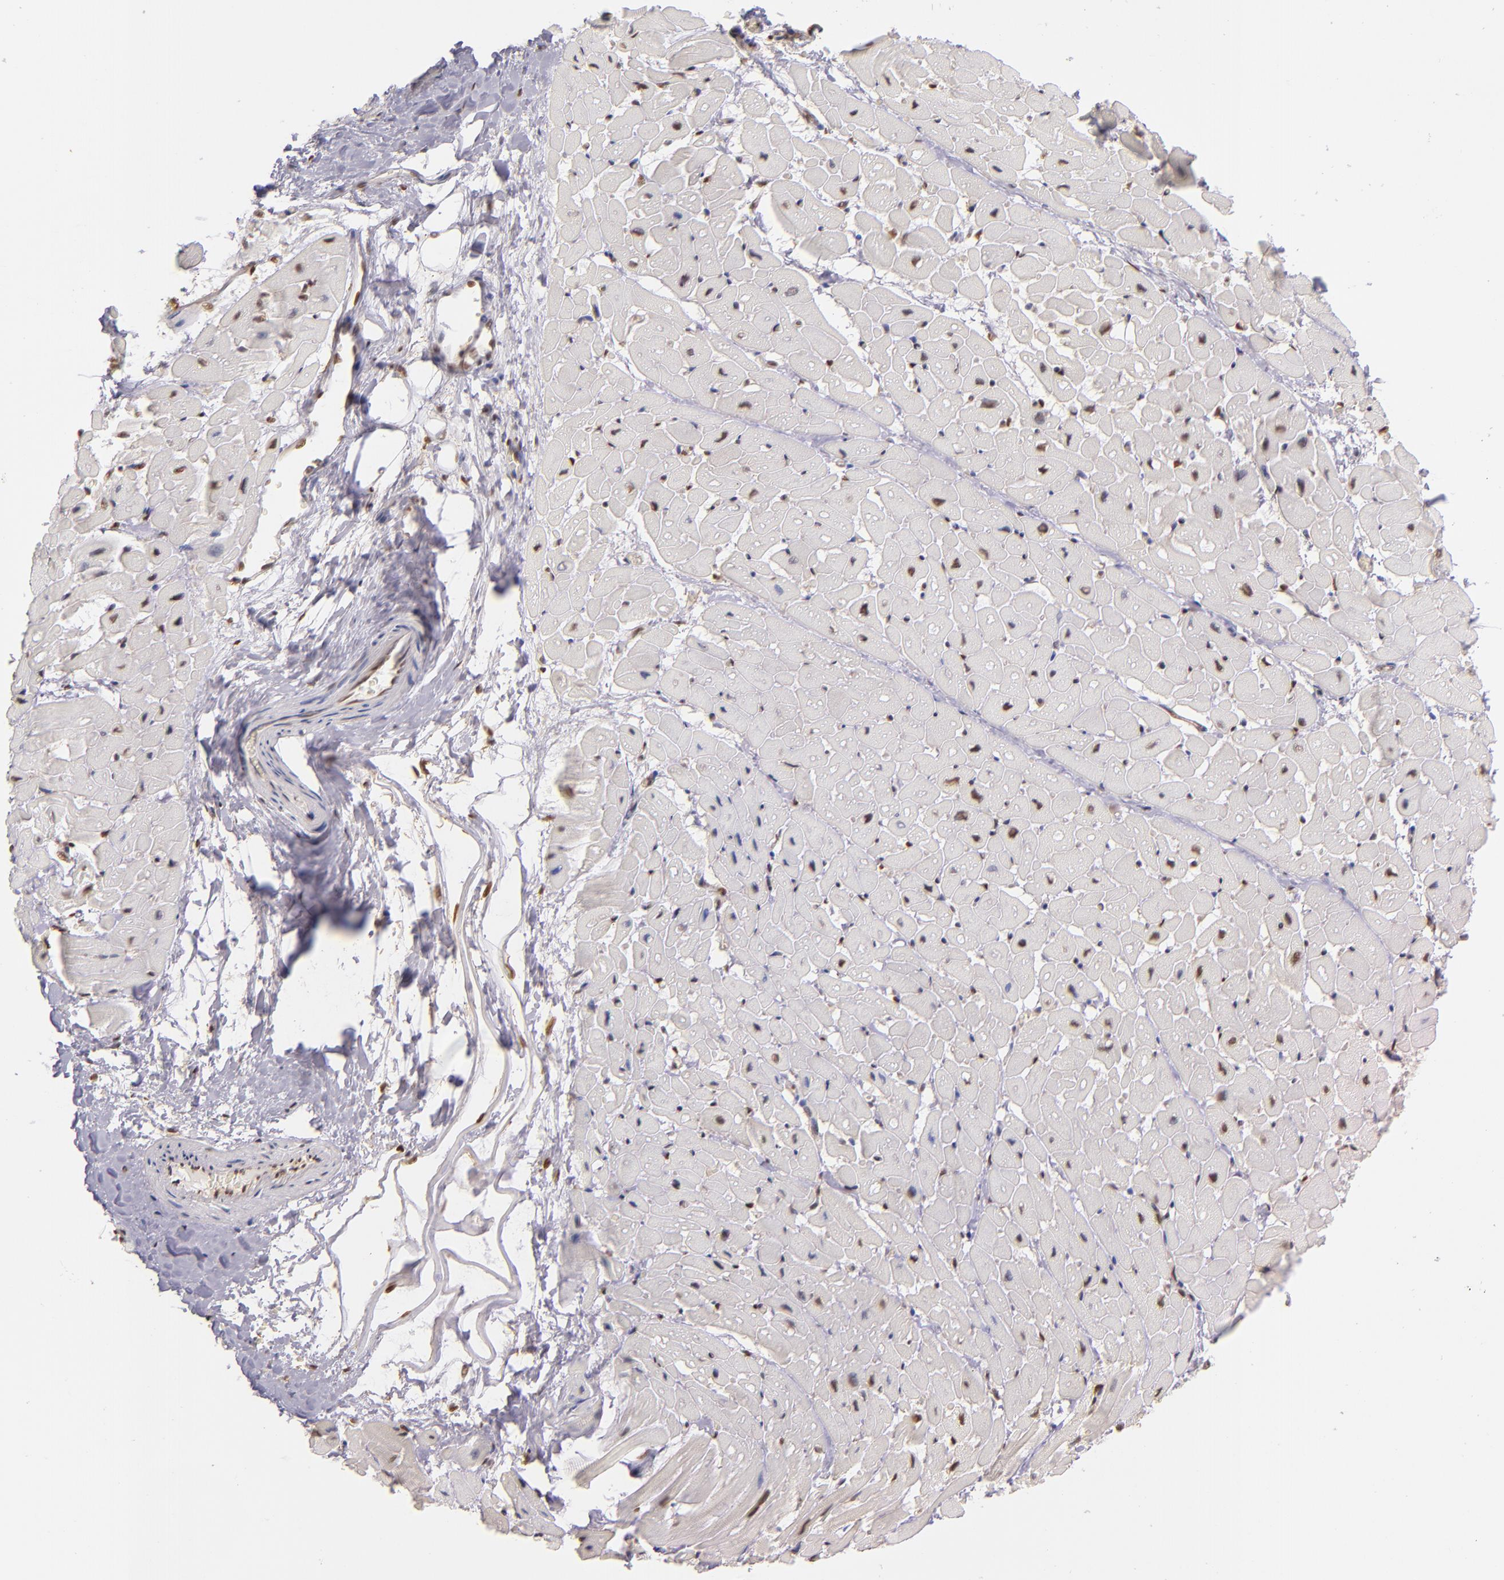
{"staining": {"intensity": "weak", "quantity": "25%-75%", "location": "nuclear"}, "tissue": "heart muscle", "cell_type": "Cardiomyocytes", "image_type": "normal", "snomed": [{"axis": "morphology", "description": "Normal tissue, NOS"}, {"axis": "topography", "description": "Heart"}], "caption": "Cardiomyocytes display low levels of weak nuclear expression in approximately 25%-75% of cells in benign human heart muscle.", "gene": "NCOR2", "patient": {"sex": "male", "age": 45}}